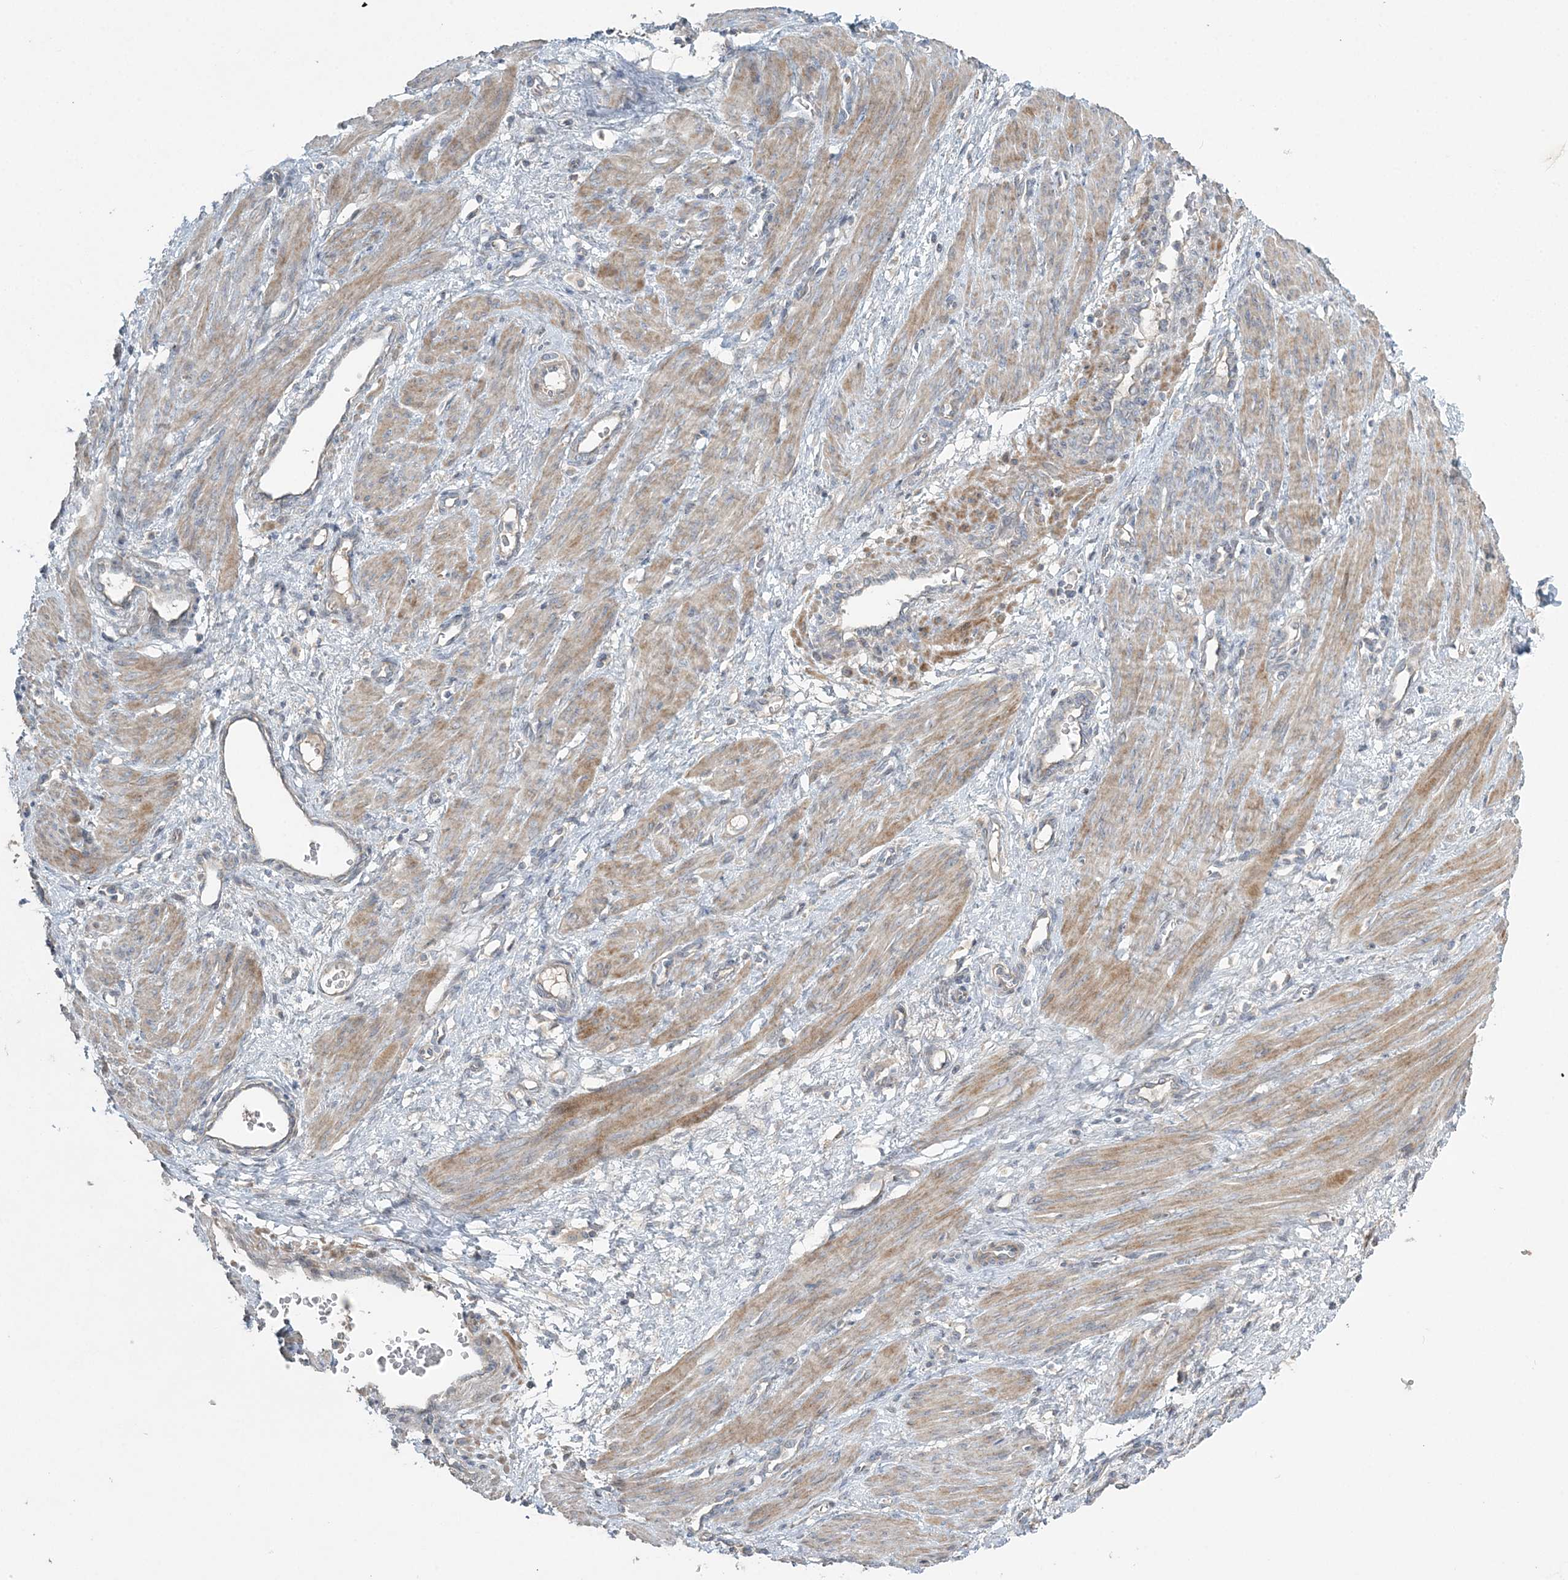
{"staining": {"intensity": "weak", "quantity": "25%-75%", "location": "cytoplasmic/membranous"}, "tissue": "smooth muscle", "cell_type": "Smooth muscle cells", "image_type": "normal", "snomed": [{"axis": "morphology", "description": "Normal tissue, NOS"}, {"axis": "topography", "description": "Endometrium"}], "caption": "Immunohistochemistry (DAB) staining of benign smooth muscle demonstrates weak cytoplasmic/membranous protein staining in approximately 25%-75% of smooth muscle cells. The staining was performed using DAB, with brown indicating positive protein expression. Nuclei are stained blue with hematoxylin.", "gene": "SLC4A10", "patient": {"sex": "female", "age": 33}}